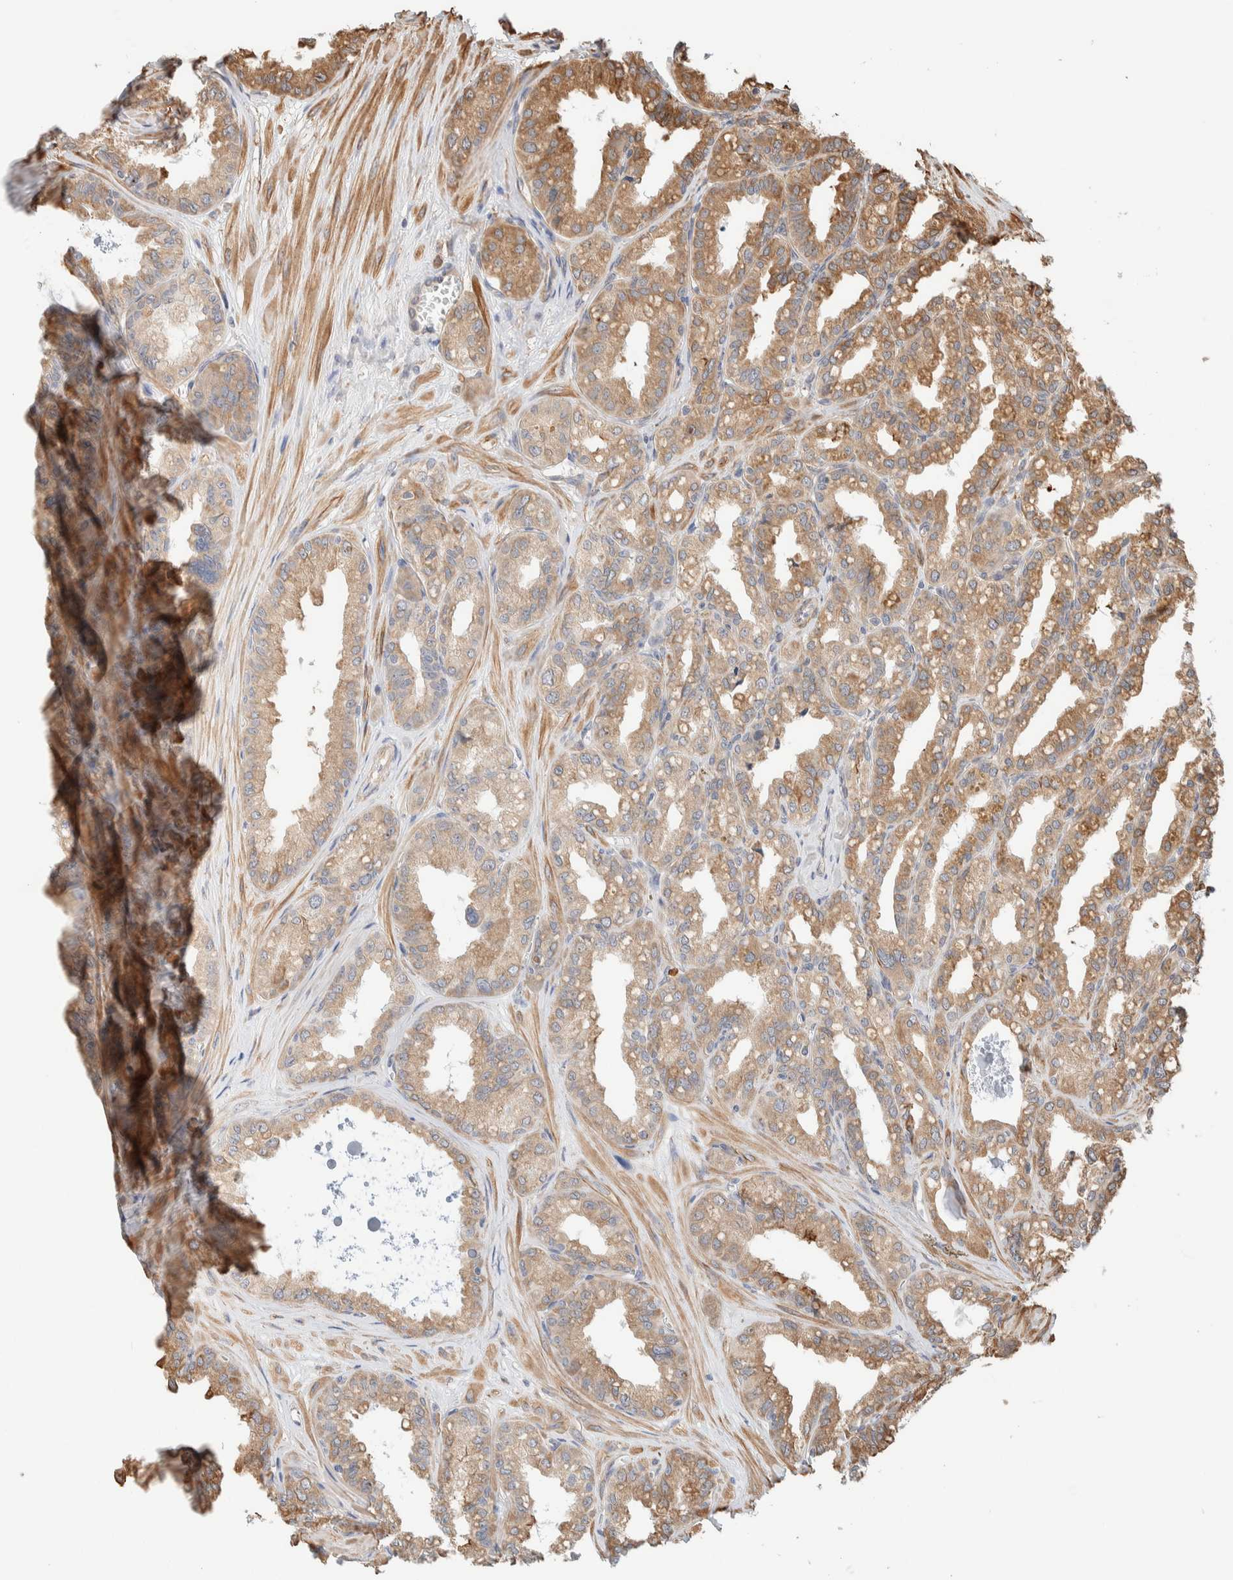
{"staining": {"intensity": "moderate", "quantity": ">75%", "location": "cytoplasmic/membranous"}, "tissue": "seminal vesicle", "cell_type": "Glandular cells", "image_type": "normal", "snomed": [{"axis": "morphology", "description": "Normal tissue, NOS"}, {"axis": "topography", "description": "Prostate"}, {"axis": "topography", "description": "Seminal veicle"}], "caption": "DAB immunohistochemical staining of benign seminal vesicle reveals moderate cytoplasmic/membranous protein expression in approximately >75% of glandular cells. The protein of interest is stained brown, and the nuclei are stained in blue (DAB (3,3'-diaminobenzidine) IHC with brightfield microscopy, high magnification).", "gene": "INTS1", "patient": {"sex": "male", "age": 51}}